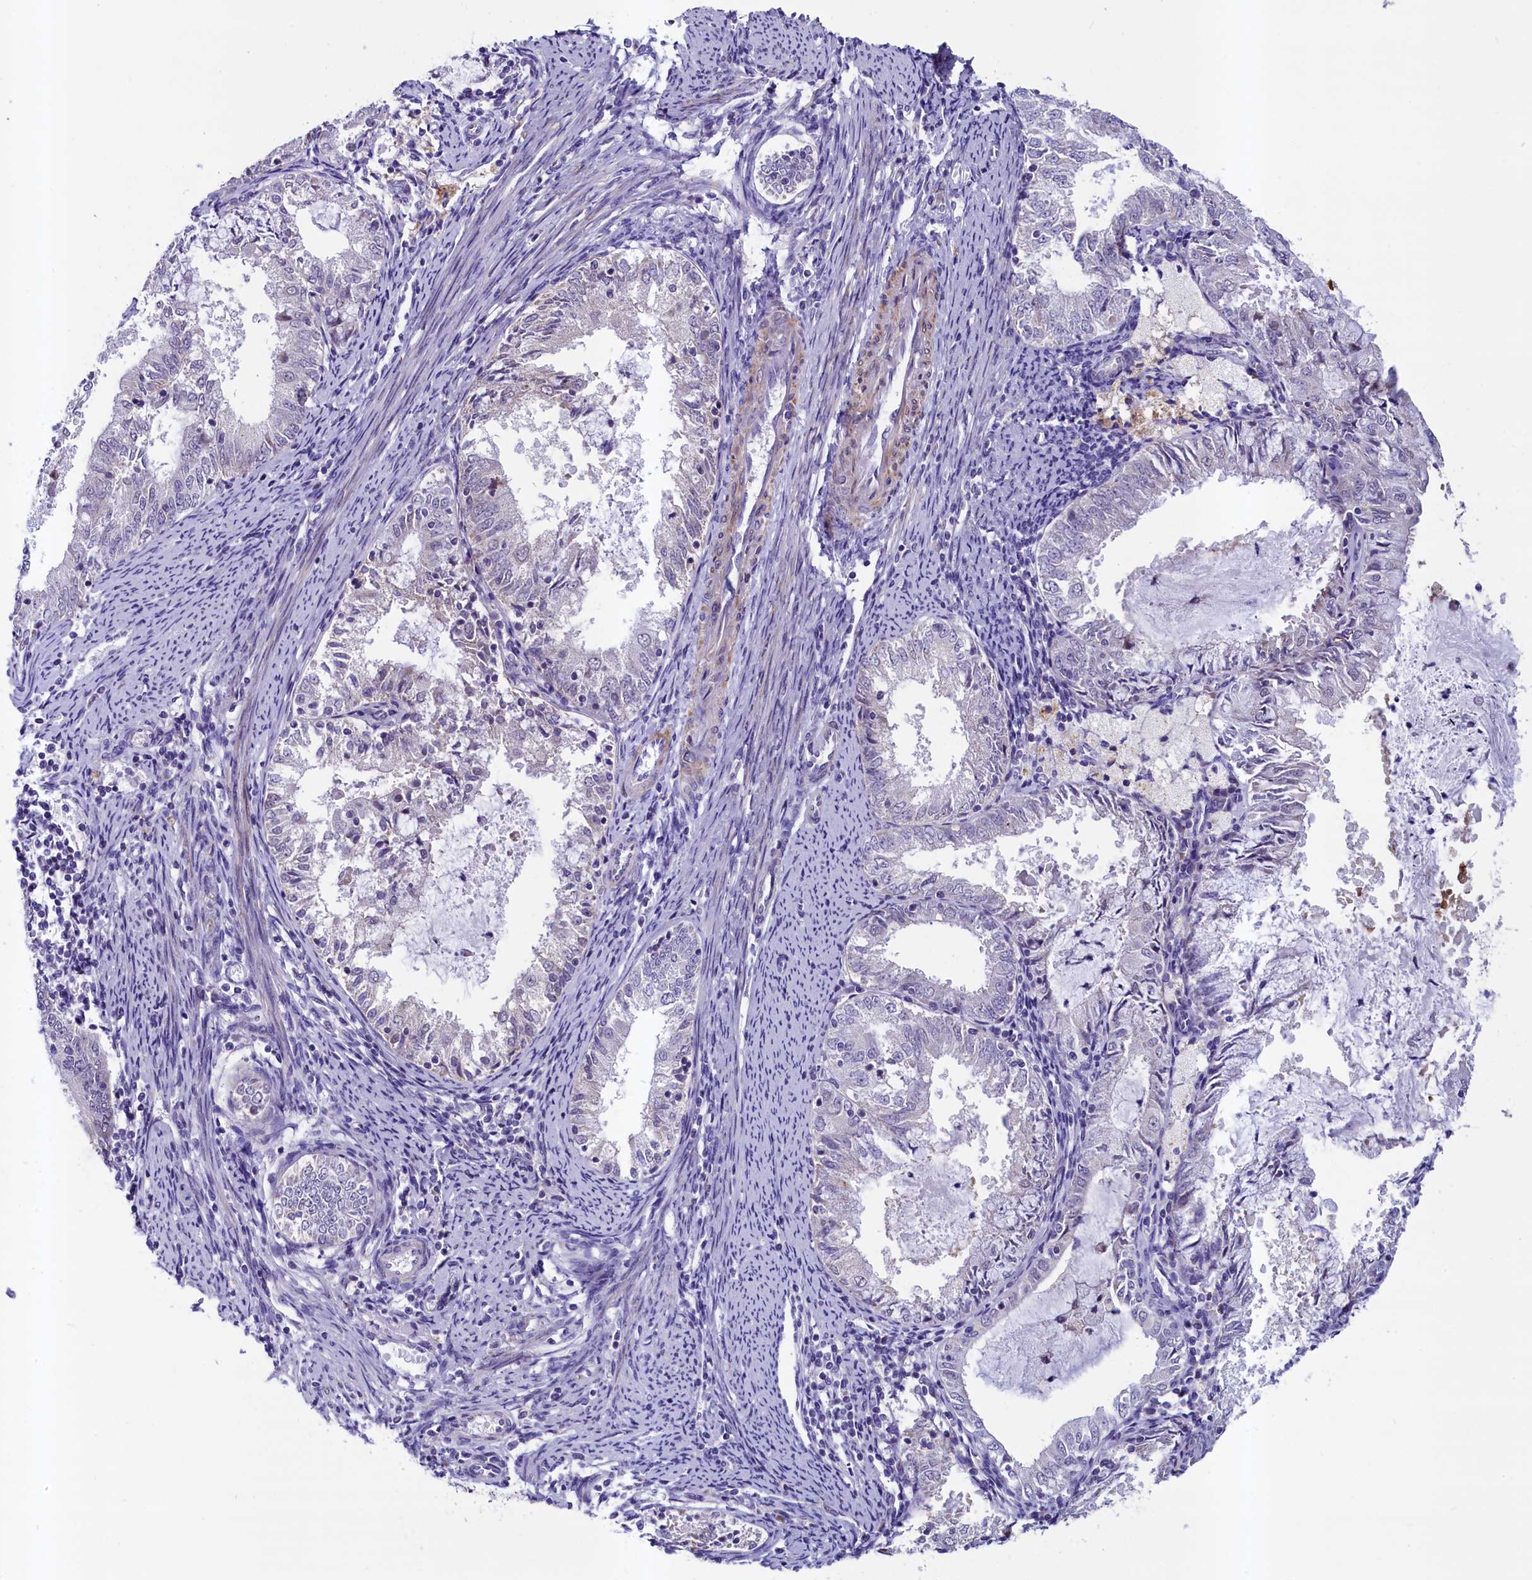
{"staining": {"intensity": "negative", "quantity": "none", "location": "none"}, "tissue": "endometrial cancer", "cell_type": "Tumor cells", "image_type": "cancer", "snomed": [{"axis": "morphology", "description": "Adenocarcinoma, NOS"}, {"axis": "topography", "description": "Endometrium"}], "caption": "Protein analysis of endometrial cancer (adenocarcinoma) reveals no significant expression in tumor cells.", "gene": "SCD5", "patient": {"sex": "female", "age": 57}}